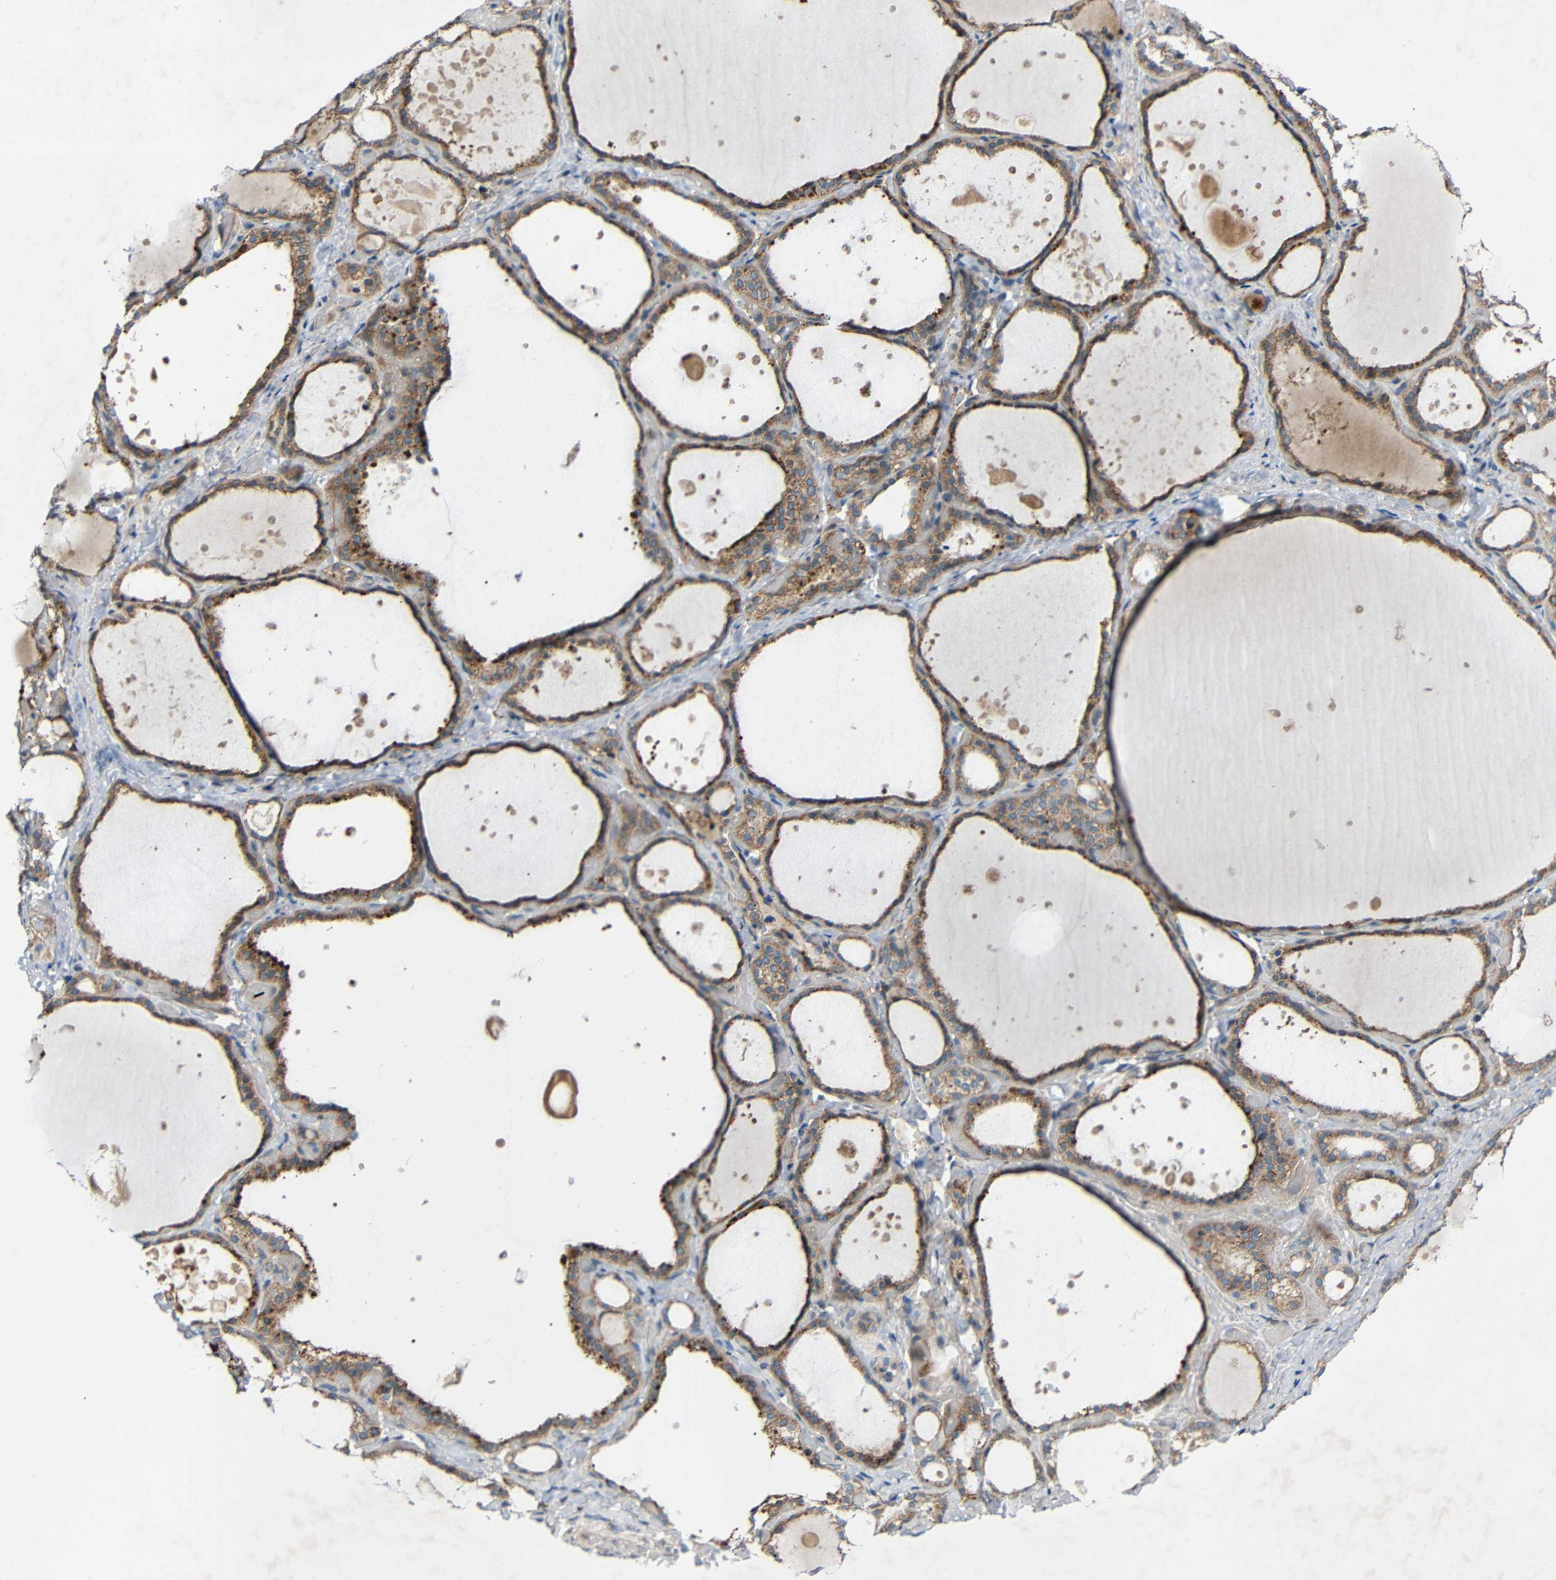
{"staining": {"intensity": "moderate", "quantity": ">75%", "location": "cytoplasmic/membranous"}, "tissue": "thyroid gland", "cell_type": "Glandular cells", "image_type": "normal", "snomed": [{"axis": "morphology", "description": "Normal tissue, NOS"}, {"axis": "topography", "description": "Thyroid gland"}], "caption": "Benign thyroid gland was stained to show a protein in brown. There is medium levels of moderate cytoplasmic/membranous positivity in approximately >75% of glandular cells.", "gene": "TMEM25", "patient": {"sex": "female", "age": 44}}